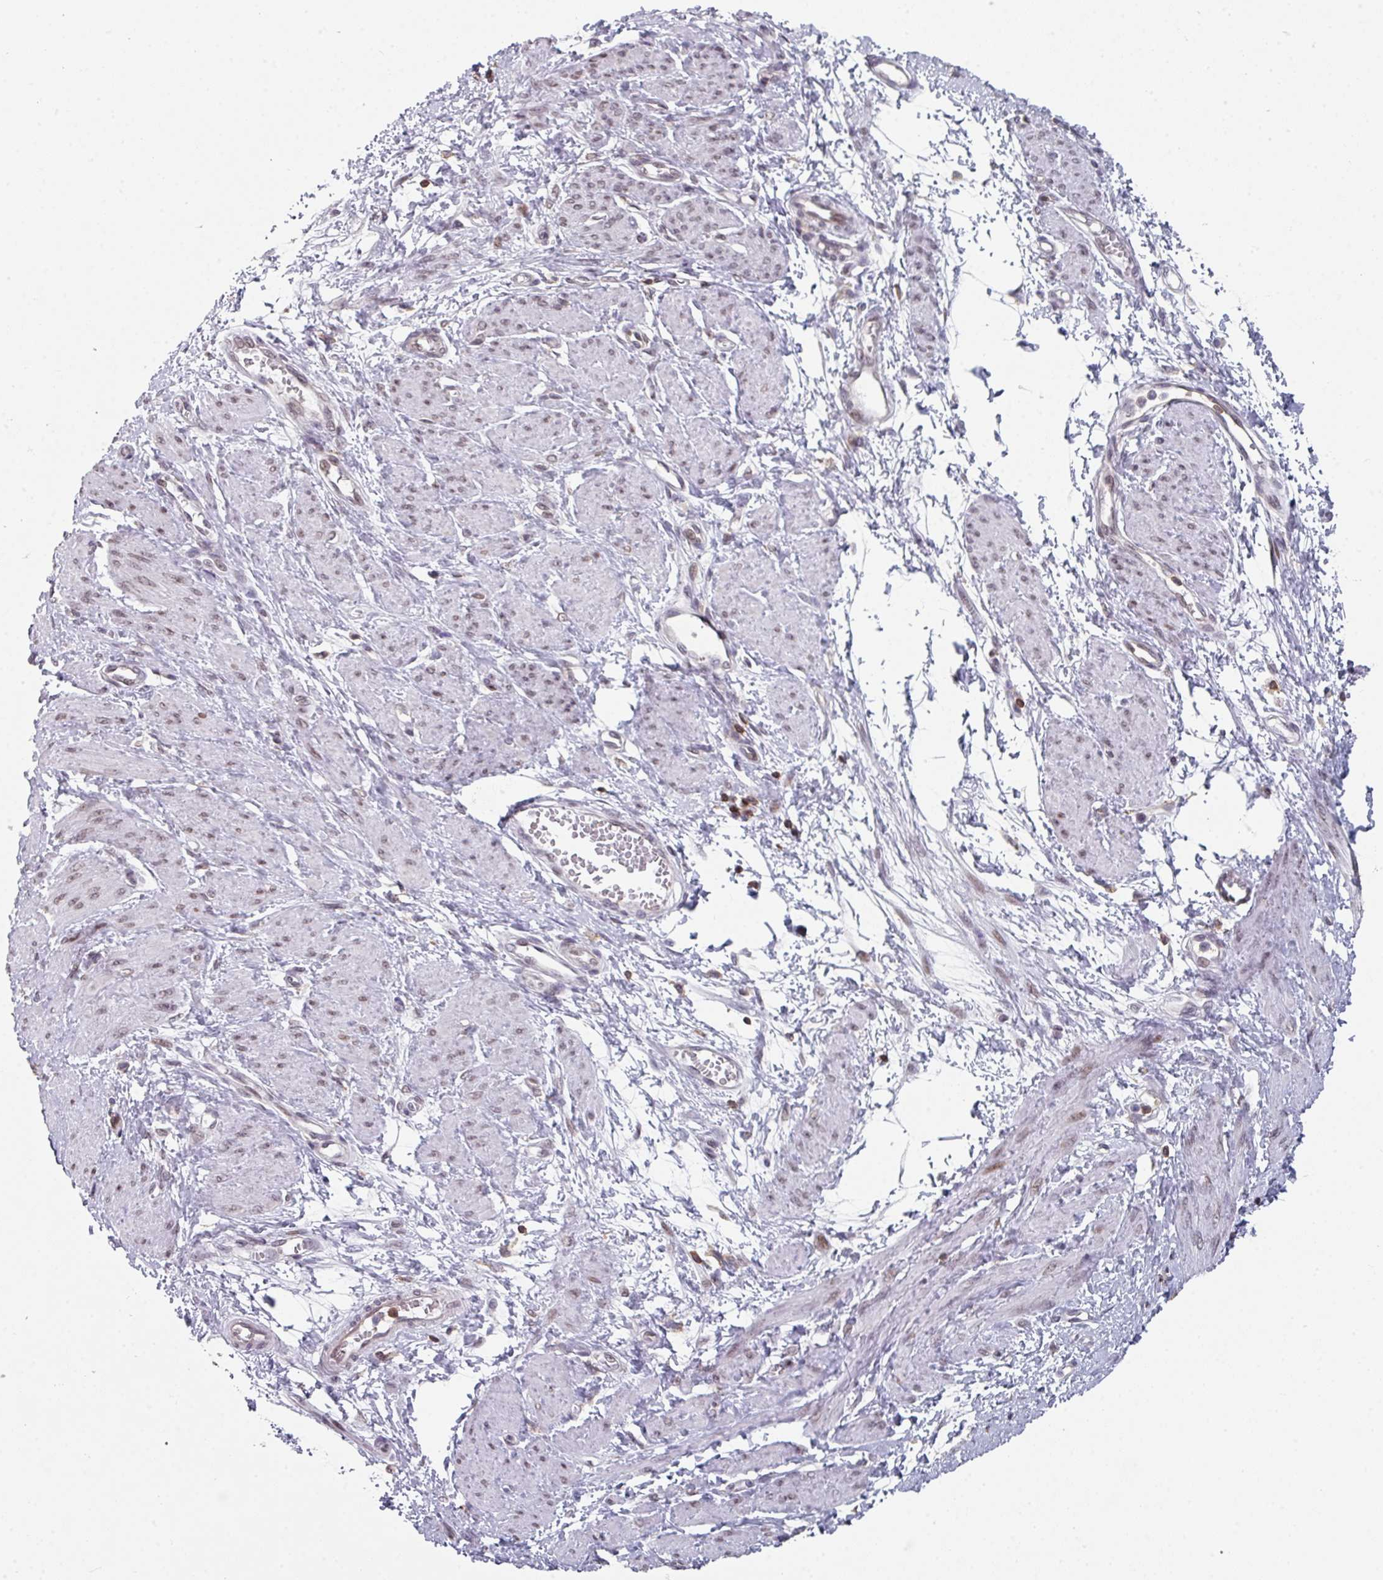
{"staining": {"intensity": "weak", "quantity": "<25%", "location": "nuclear"}, "tissue": "smooth muscle", "cell_type": "Smooth muscle cells", "image_type": "normal", "snomed": [{"axis": "morphology", "description": "Normal tissue, NOS"}, {"axis": "topography", "description": "Smooth muscle"}, {"axis": "topography", "description": "Uterus"}], "caption": "This is a histopathology image of immunohistochemistry staining of benign smooth muscle, which shows no staining in smooth muscle cells. (DAB (3,3'-diaminobenzidine) immunohistochemistry (IHC) with hematoxylin counter stain).", "gene": "RASAL3", "patient": {"sex": "female", "age": 39}}